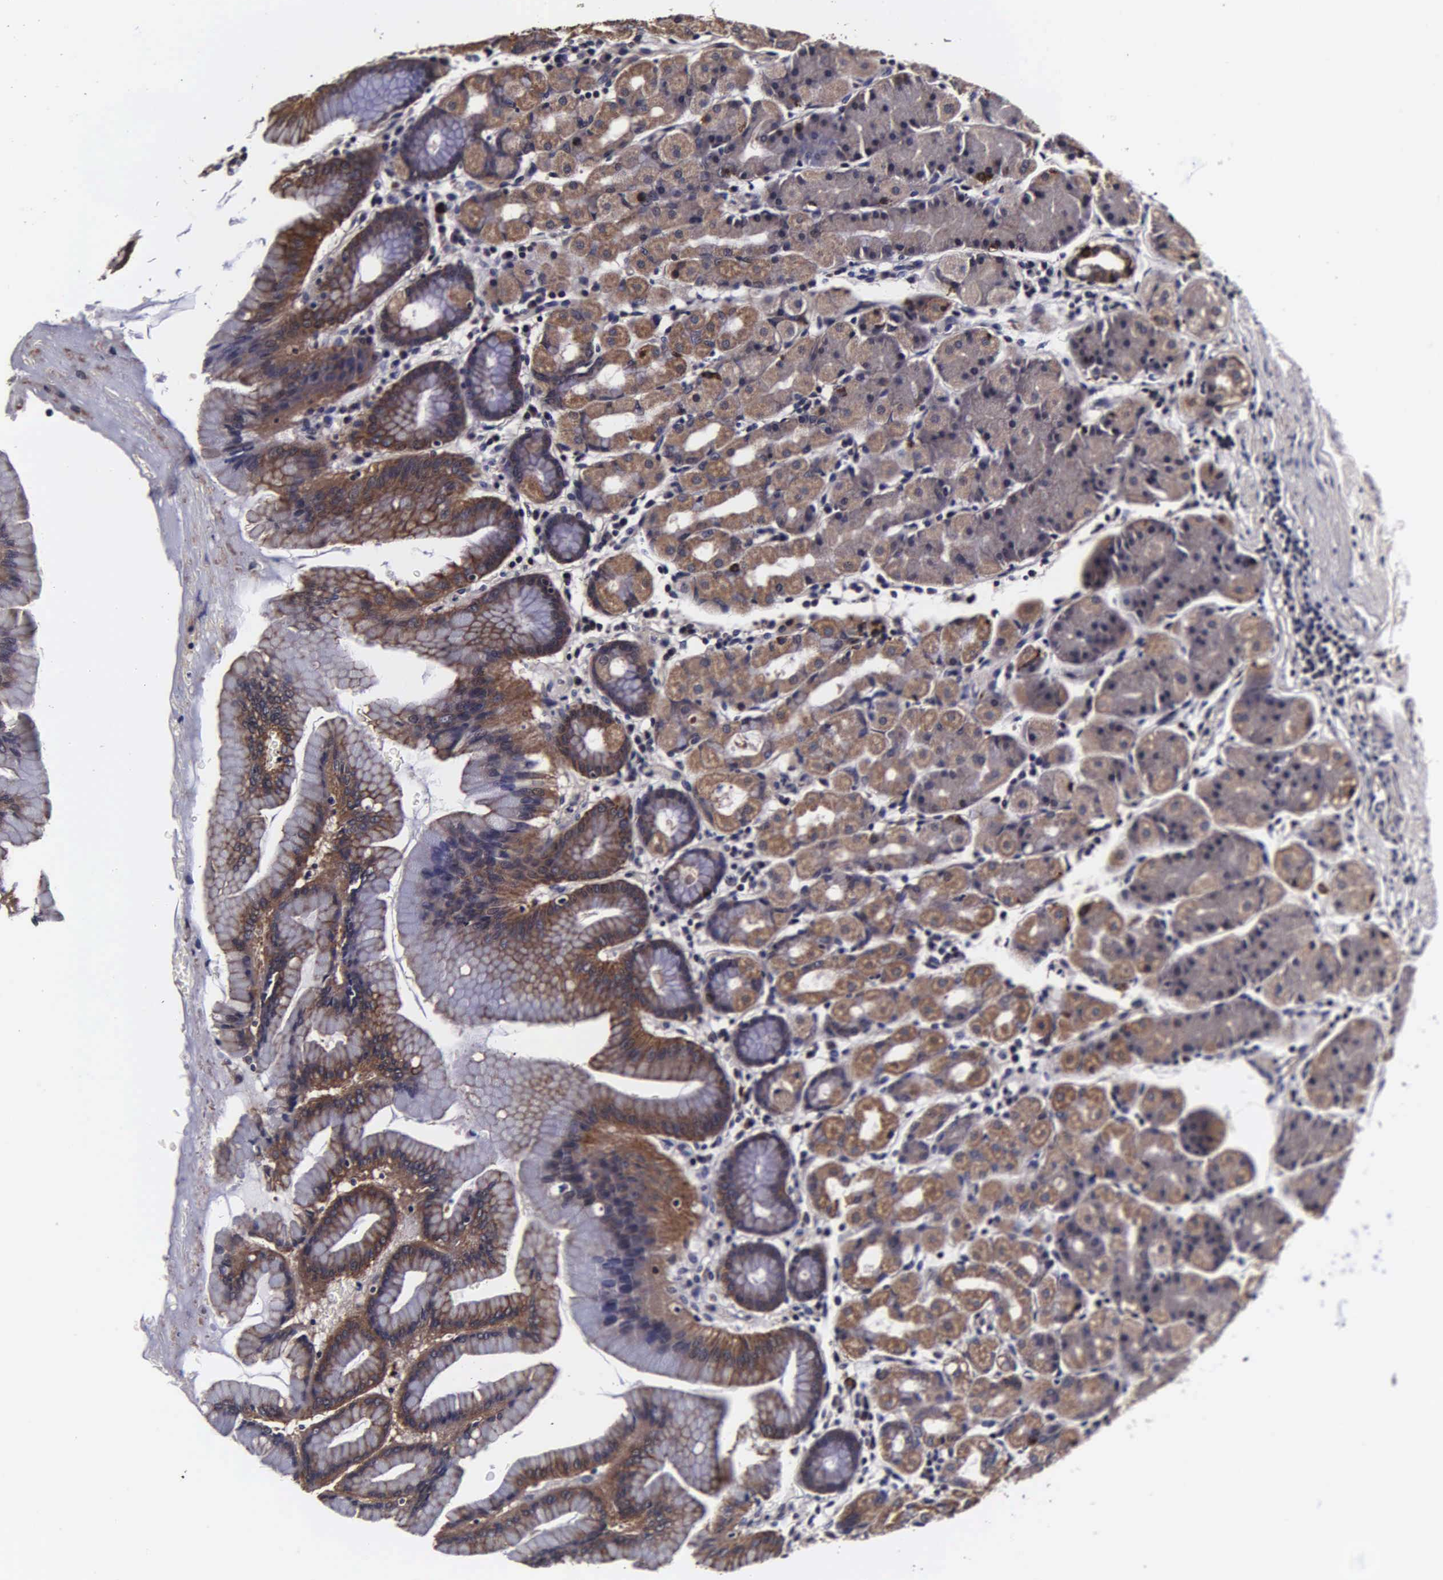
{"staining": {"intensity": "moderate", "quantity": ">75%", "location": "cytoplasmic/membranous"}, "tissue": "stomach", "cell_type": "Glandular cells", "image_type": "normal", "snomed": [{"axis": "morphology", "description": "Normal tissue, NOS"}, {"axis": "topography", "description": "Stomach, lower"}], "caption": "Benign stomach demonstrates moderate cytoplasmic/membranous expression in about >75% of glandular cells.", "gene": "PSMA3", "patient": {"sex": "male", "age": 56}}